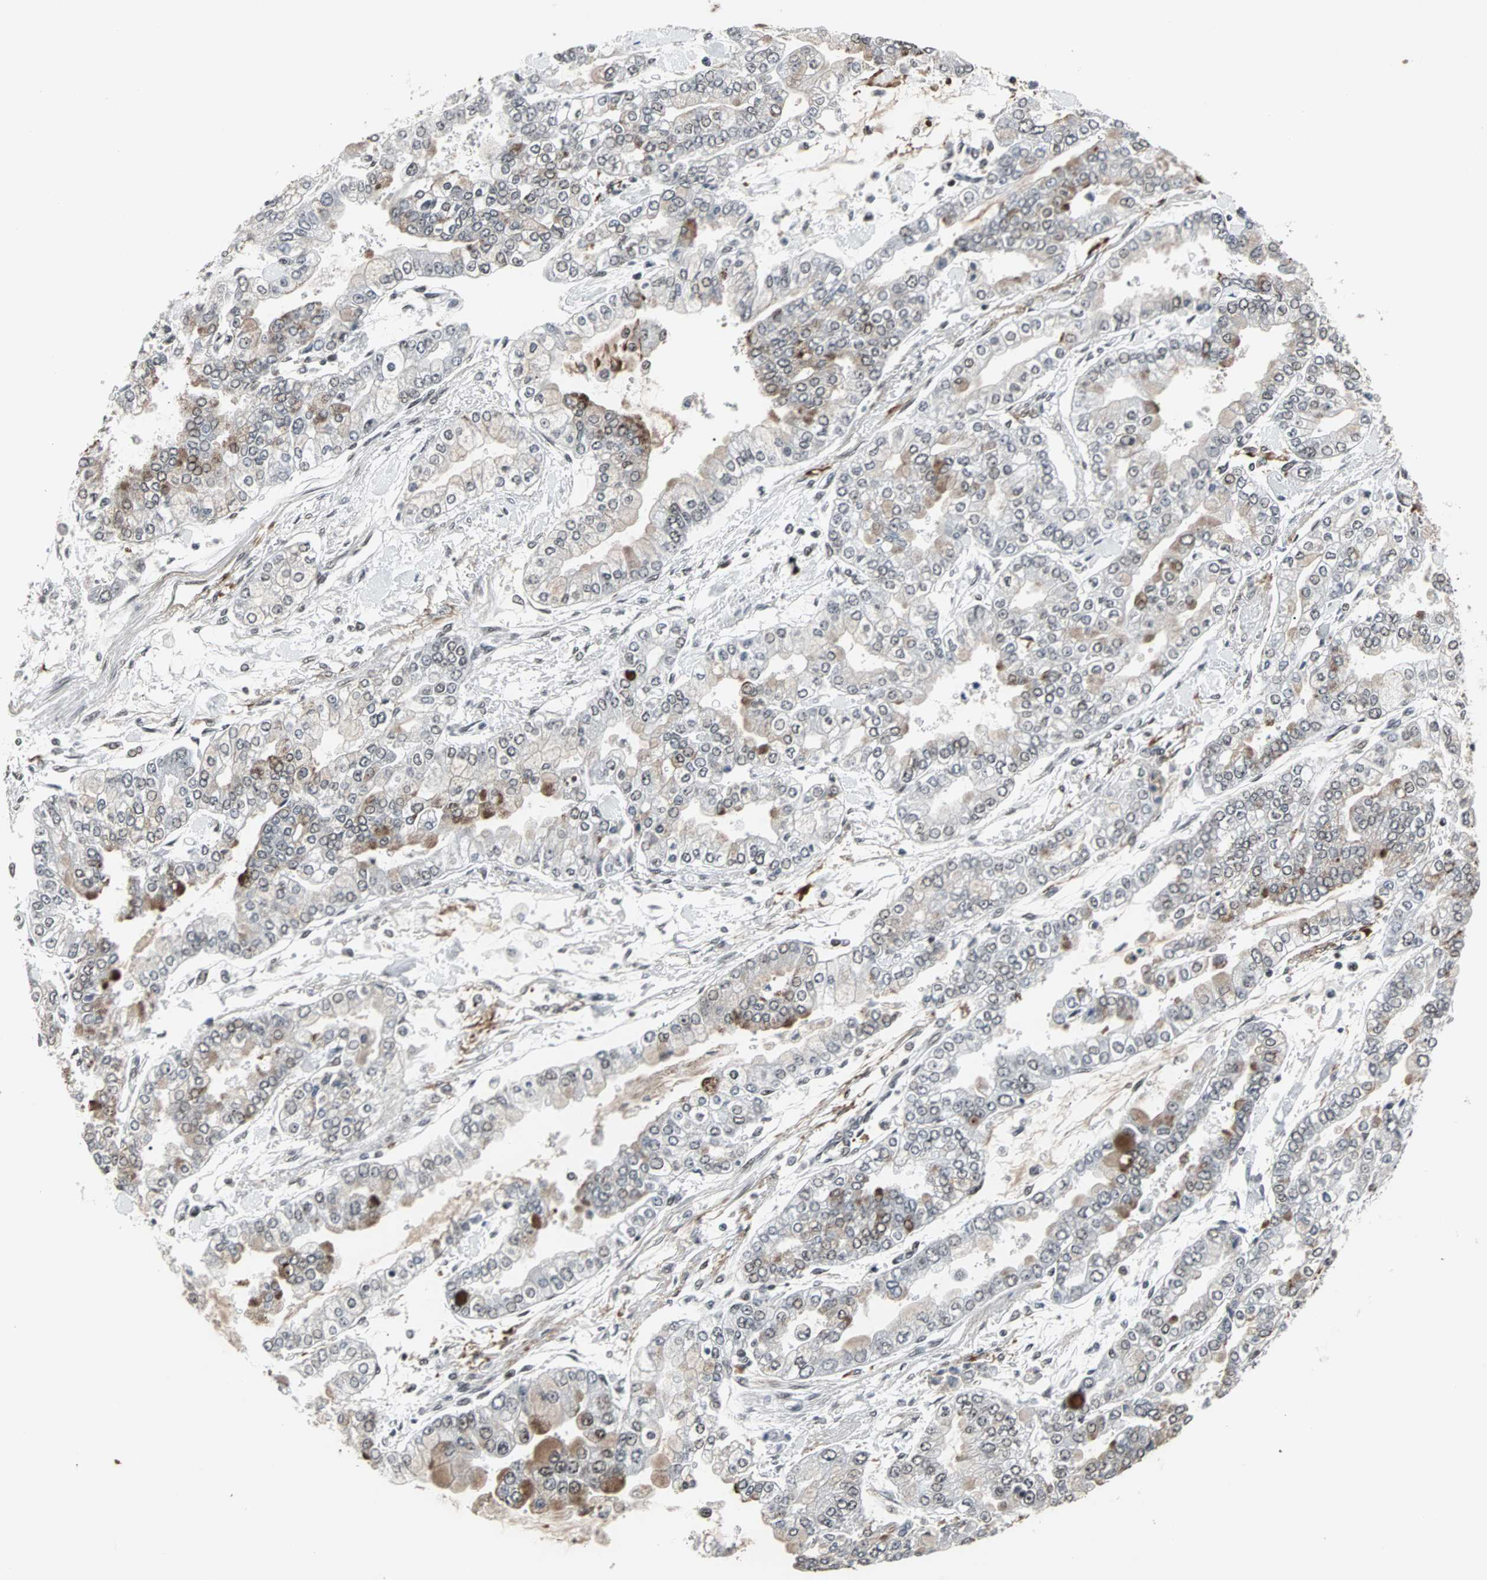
{"staining": {"intensity": "negative", "quantity": "none", "location": "none"}, "tissue": "stomach cancer", "cell_type": "Tumor cells", "image_type": "cancer", "snomed": [{"axis": "morphology", "description": "Normal tissue, NOS"}, {"axis": "morphology", "description": "Adenocarcinoma, NOS"}, {"axis": "topography", "description": "Stomach, upper"}, {"axis": "topography", "description": "Stomach"}], "caption": "Immunohistochemical staining of human adenocarcinoma (stomach) displays no significant staining in tumor cells. (DAB (3,3'-diaminobenzidine) immunohistochemistry (IHC) visualized using brightfield microscopy, high magnification).", "gene": "PNKP", "patient": {"sex": "male", "age": 76}}